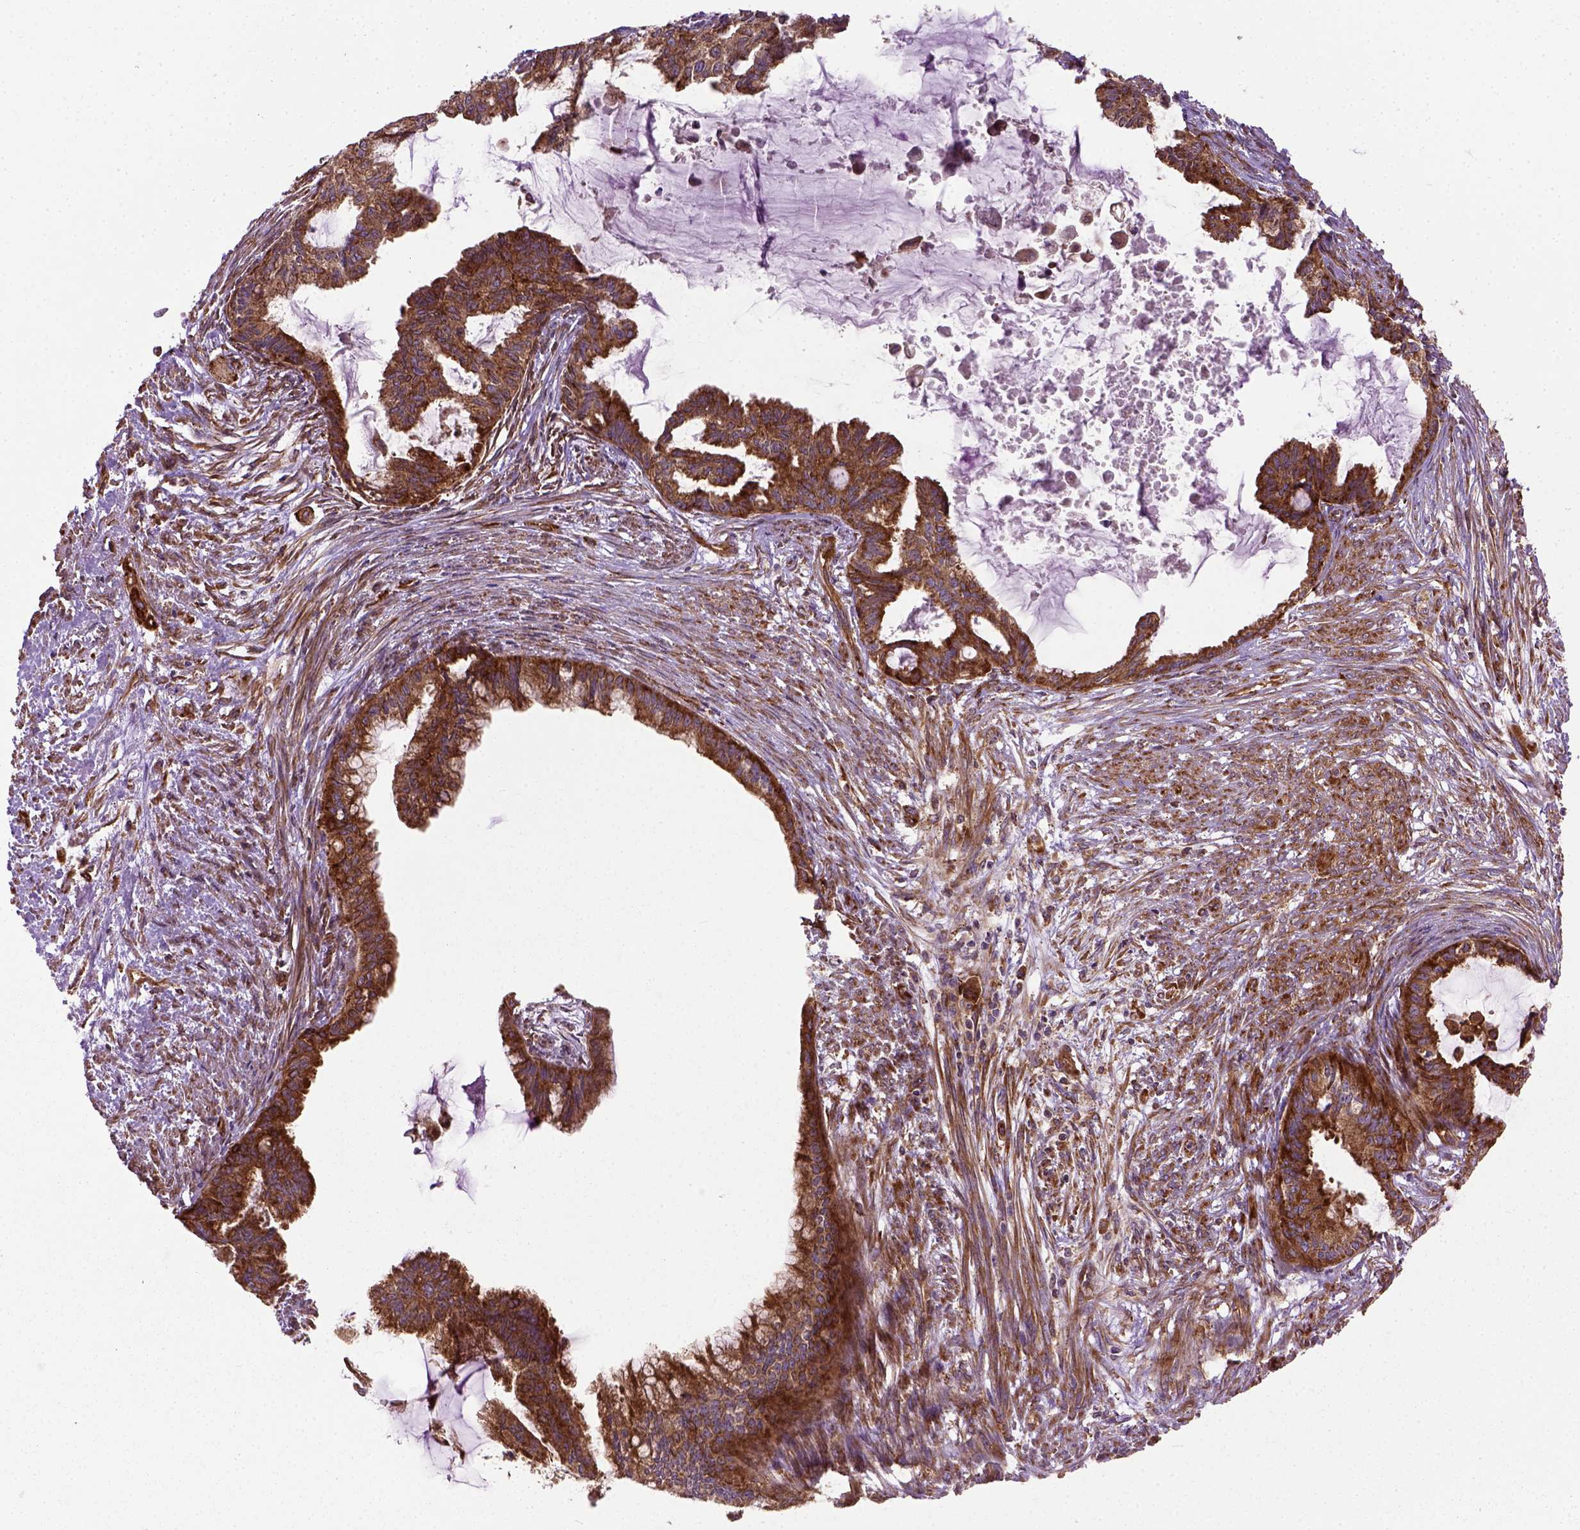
{"staining": {"intensity": "strong", "quantity": ">75%", "location": "cytoplasmic/membranous"}, "tissue": "endometrial cancer", "cell_type": "Tumor cells", "image_type": "cancer", "snomed": [{"axis": "morphology", "description": "Adenocarcinoma, NOS"}, {"axis": "topography", "description": "Endometrium"}], "caption": "DAB immunohistochemical staining of human adenocarcinoma (endometrial) exhibits strong cytoplasmic/membranous protein positivity in about >75% of tumor cells.", "gene": "CAPRIN1", "patient": {"sex": "female", "age": 86}}